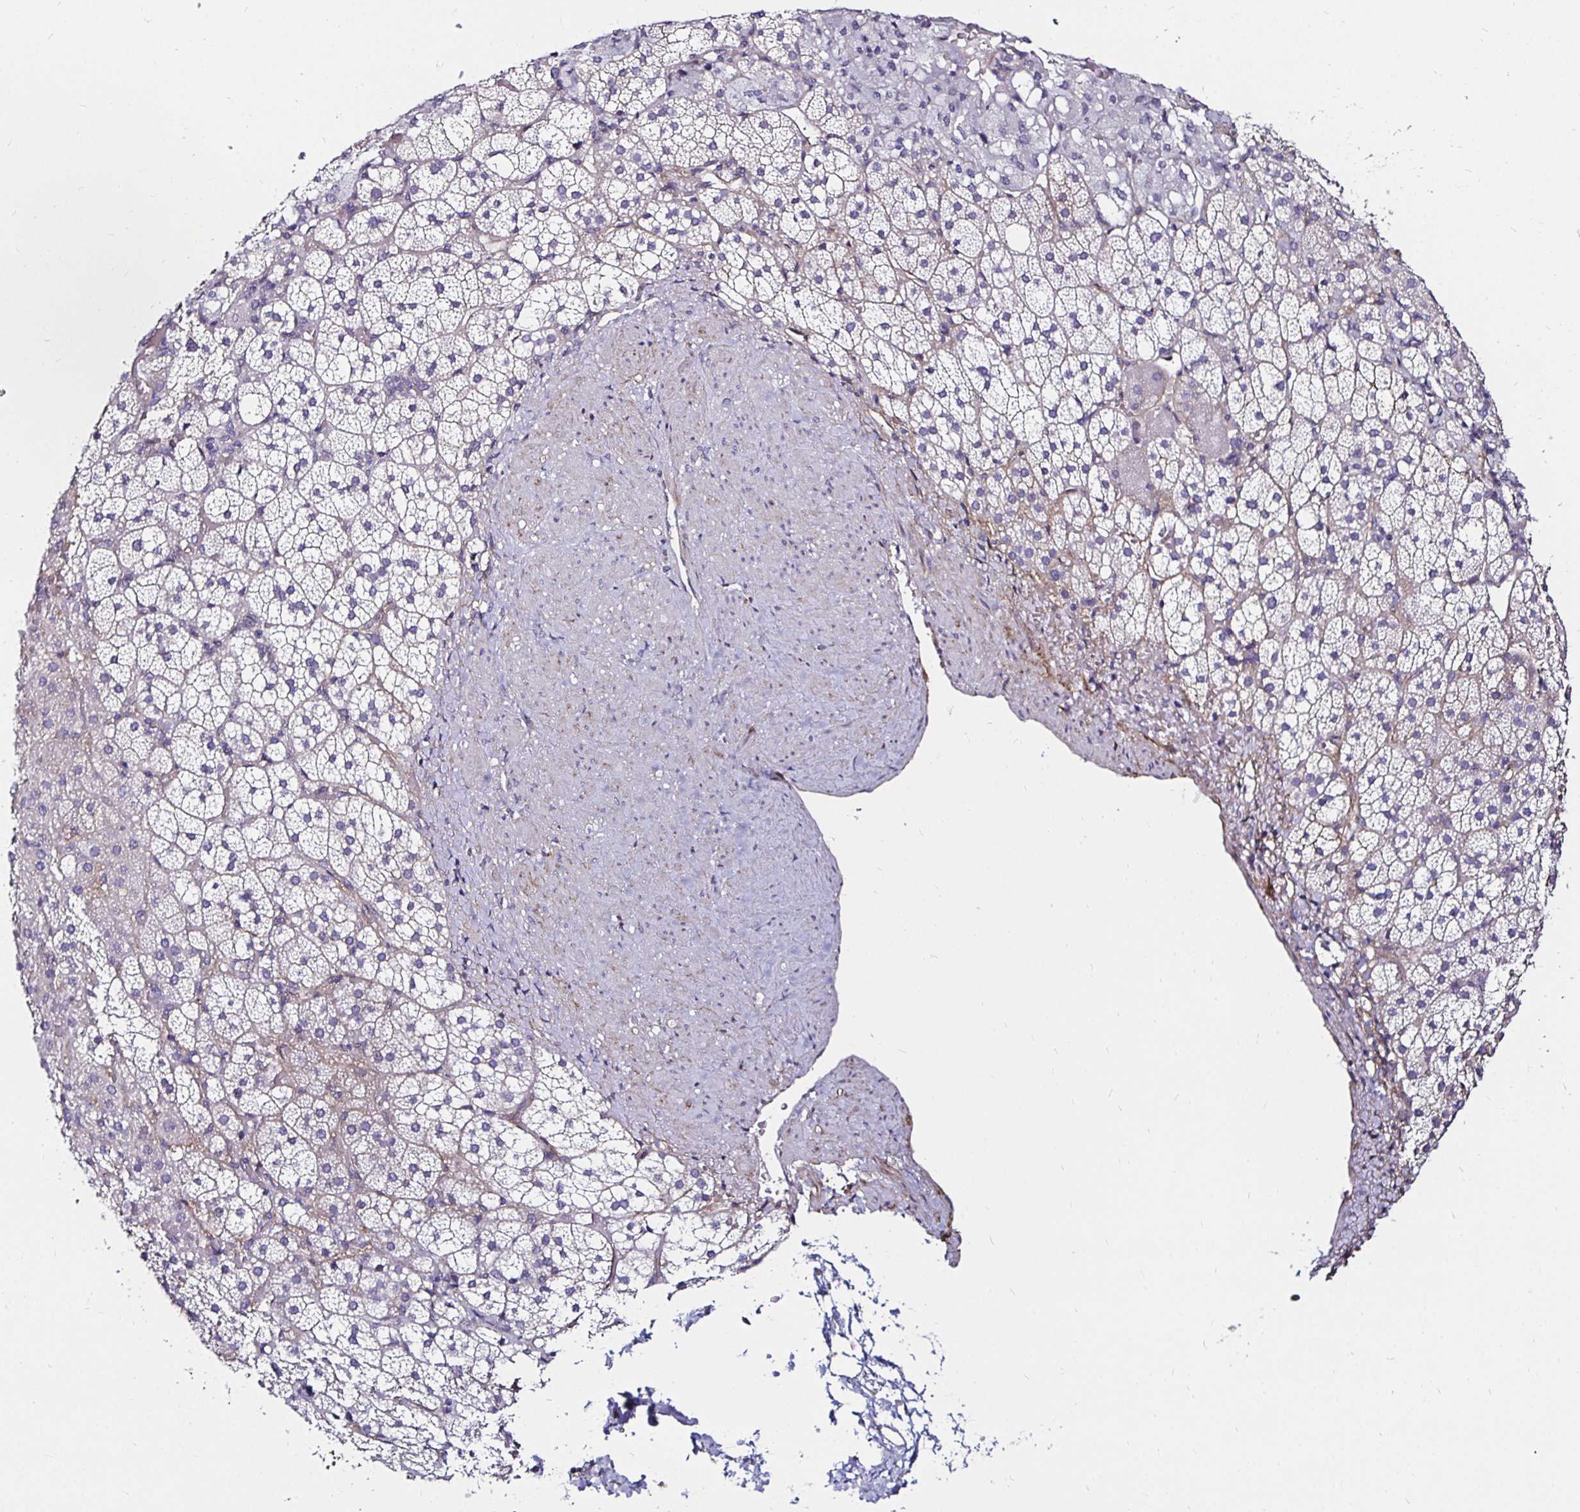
{"staining": {"intensity": "negative", "quantity": "none", "location": "none"}, "tissue": "adrenal gland", "cell_type": "Glandular cells", "image_type": "normal", "snomed": [{"axis": "morphology", "description": "Normal tissue, NOS"}, {"axis": "topography", "description": "Adrenal gland"}], "caption": "Immunohistochemical staining of unremarkable human adrenal gland reveals no significant staining in glandular cells. (Immunohistochemistry (ihc), brightfield microscopy, high magnification).", "gene": "ITGB1", "patient": {"sex": "male", "age": 53}}